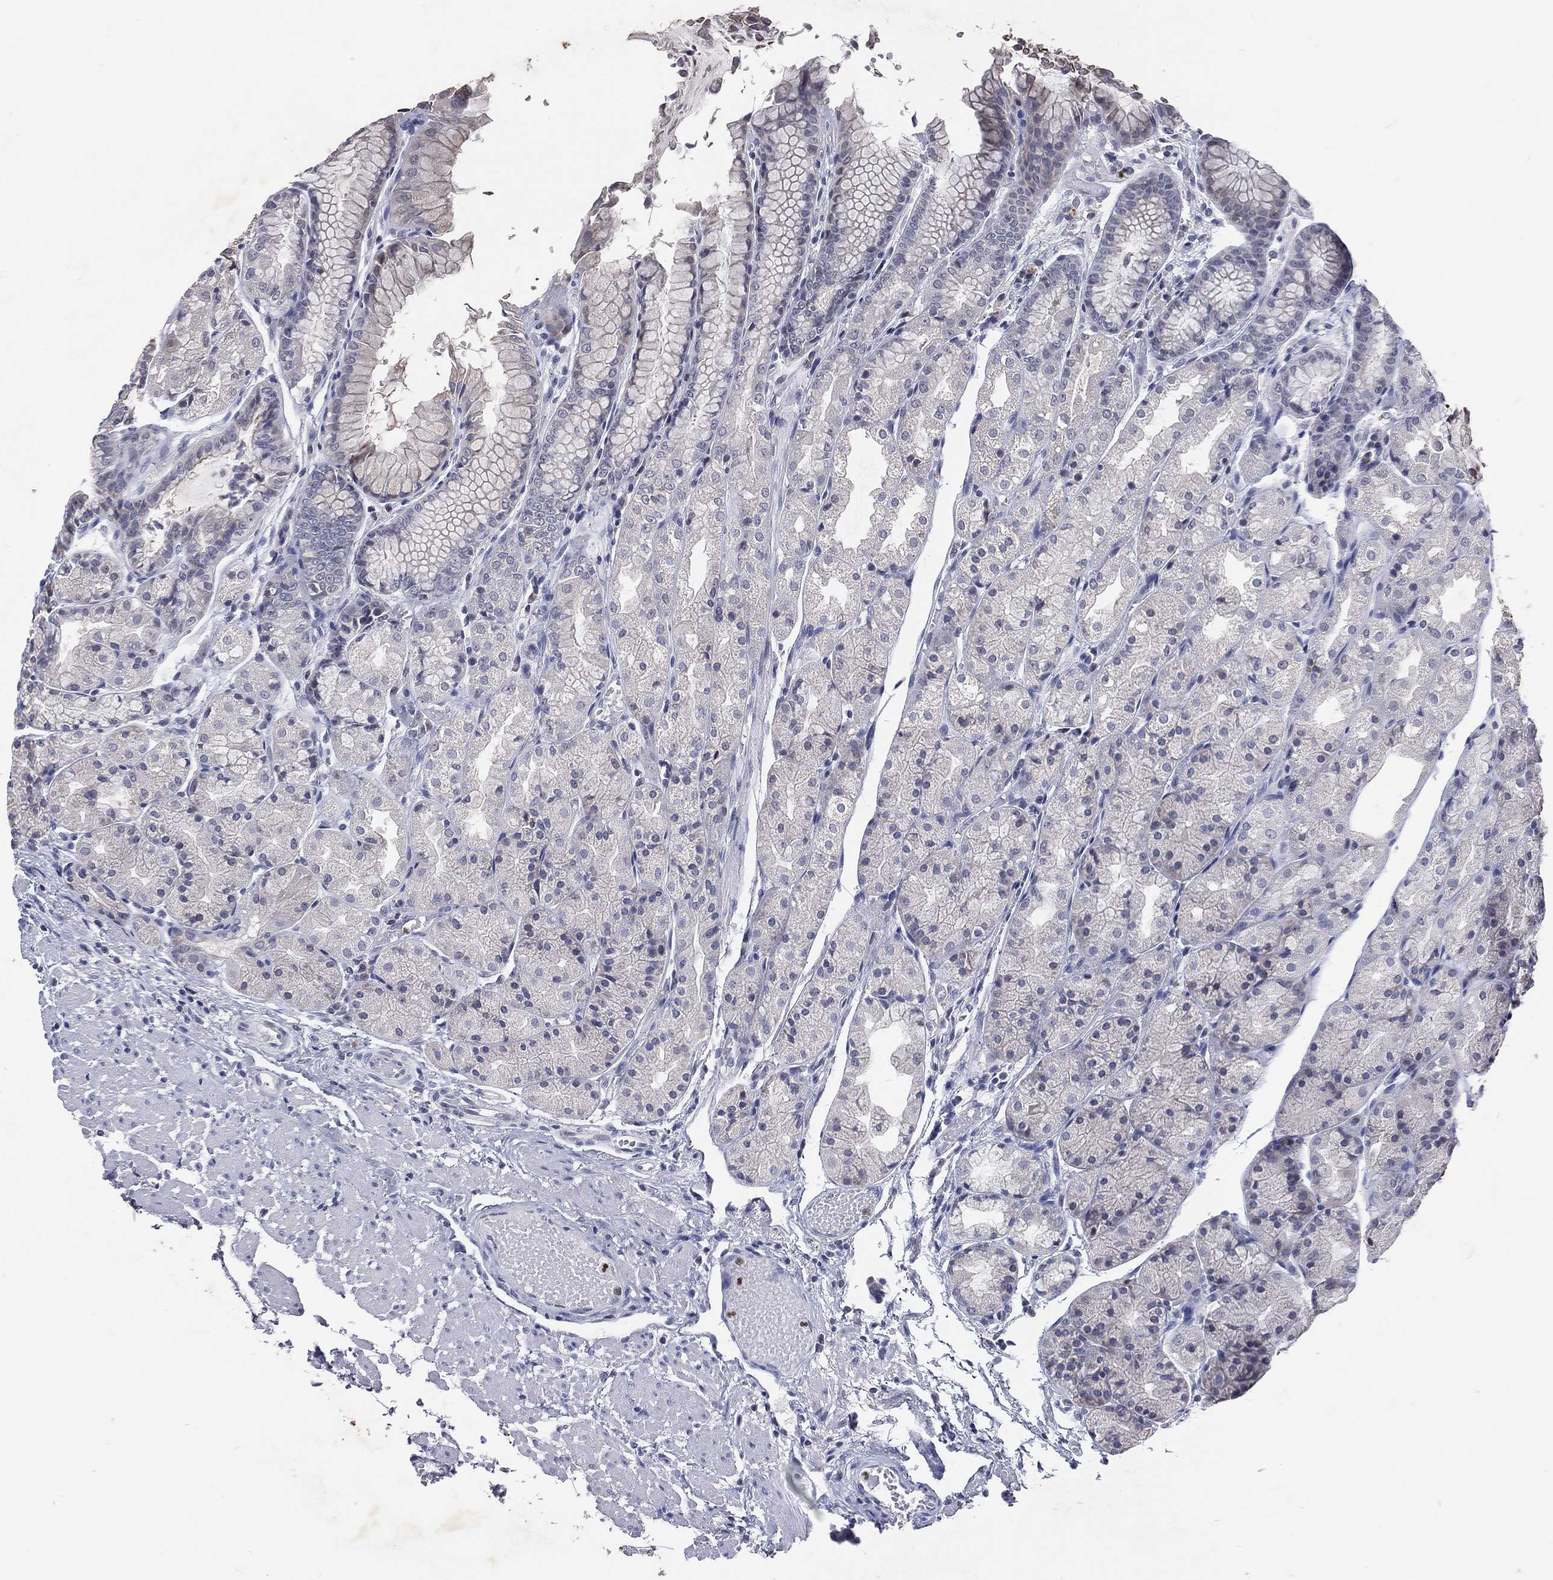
{"staining": {"intensity": "negative", "quantity": "none", "location": "none"}, "tissue": "stomach", "cell_type": "Glandular cells", "image_type": "normal", "snomed": [{"axis": "morphology", "description": "Normal tissue, NOS"}, {"axis": "topography", "description": "Stomach, upper"}], "caption": "The image demonstrates no staining of glandular cells in benign stomach.", "gene": "SLC34A2", "patient": {"sex": "male", "age": 72}}